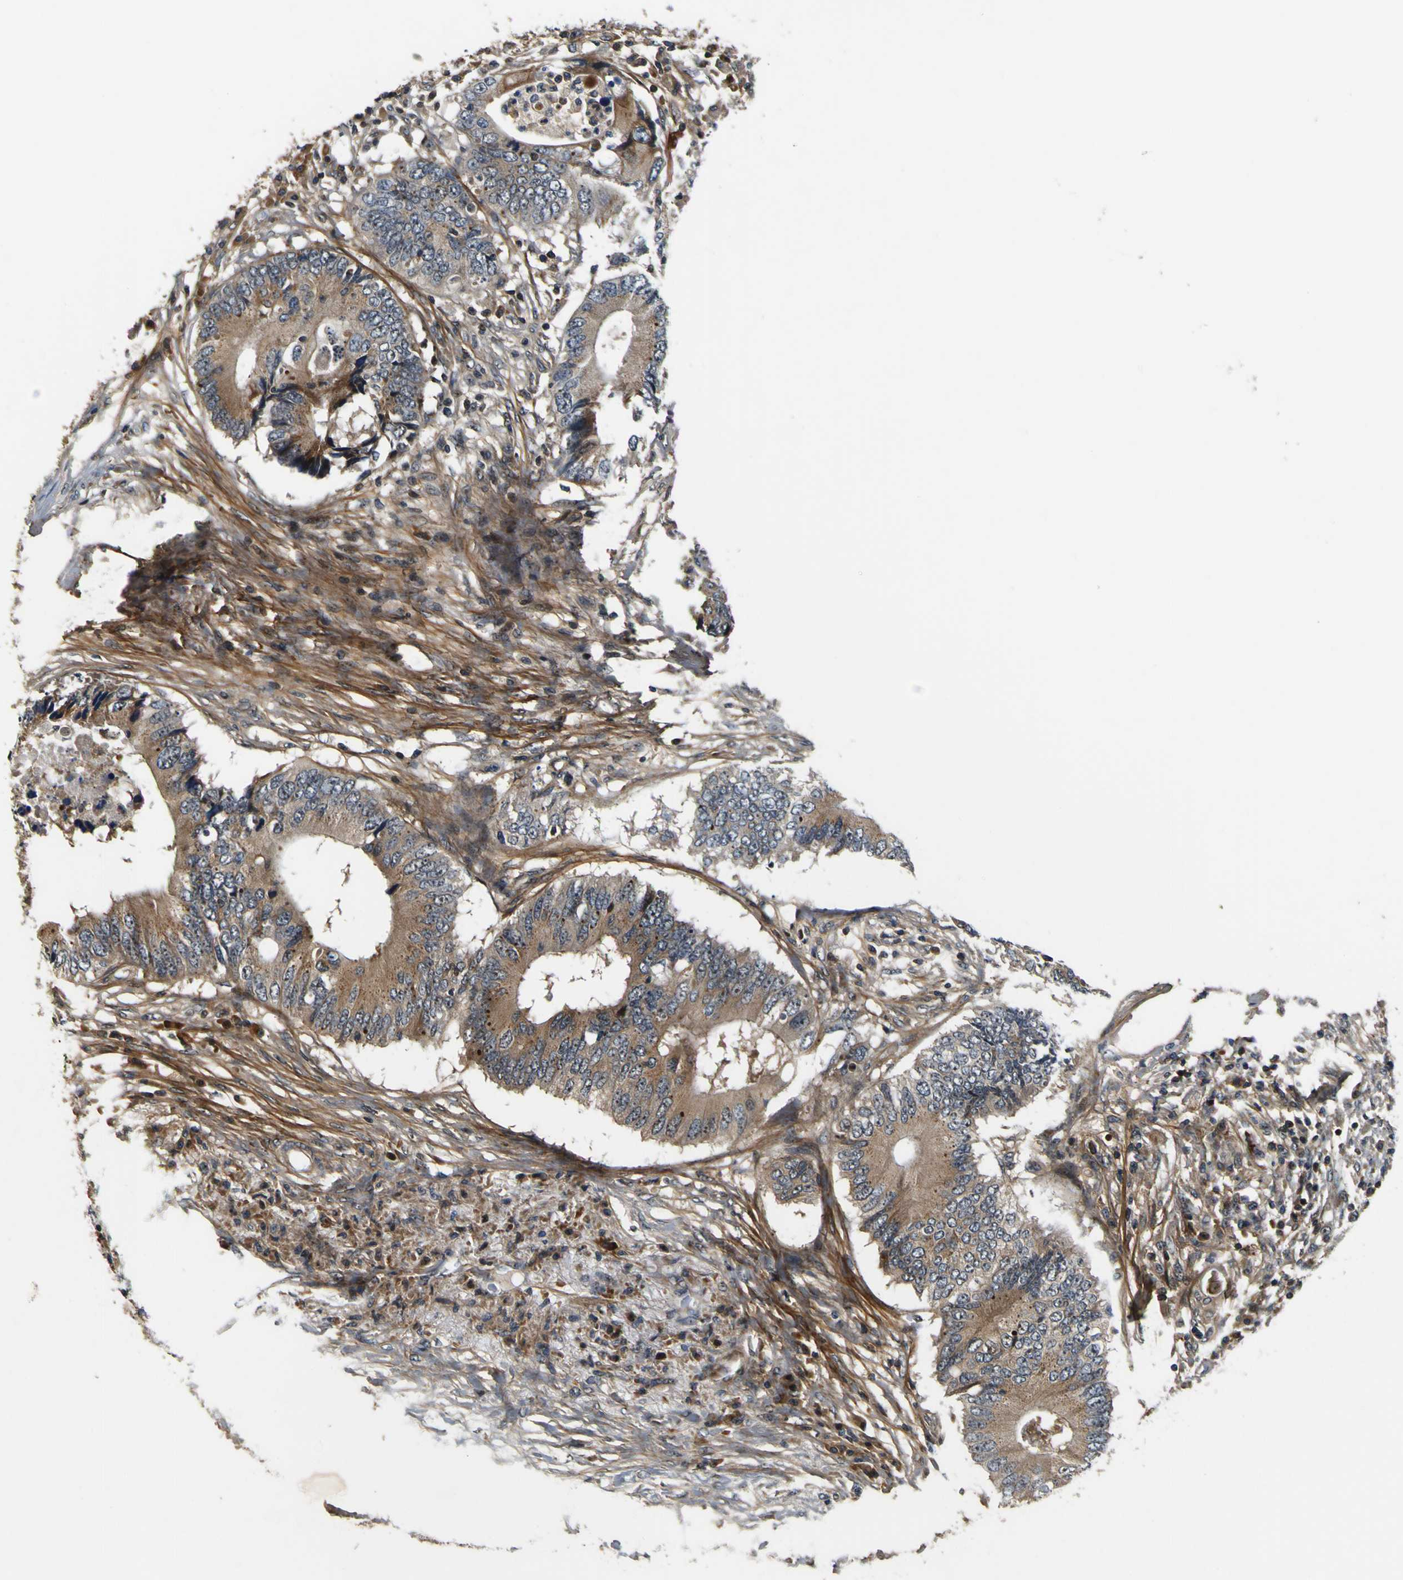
{"staining": {"intensity": "moderate", "quantity": ">75%", "location": "cytoplasmic/membranous"}, "tissue": "colorectal cancer", "cell_type": "Tumor cells", "image_type": "cancer", "snomed": [{"axis": "morphology", "description": "Adenocarcinoma, NOS"}, {"axis": "topography", "description": "Colon"}], "caption": "The immunohistochemical stain labels moderate cytoplasmic/membranous staining in tumor cells of colorectal adenocarcinoma tissue.", "gene": "LRP4", "patient": {"sex": "male", "age": 71}}